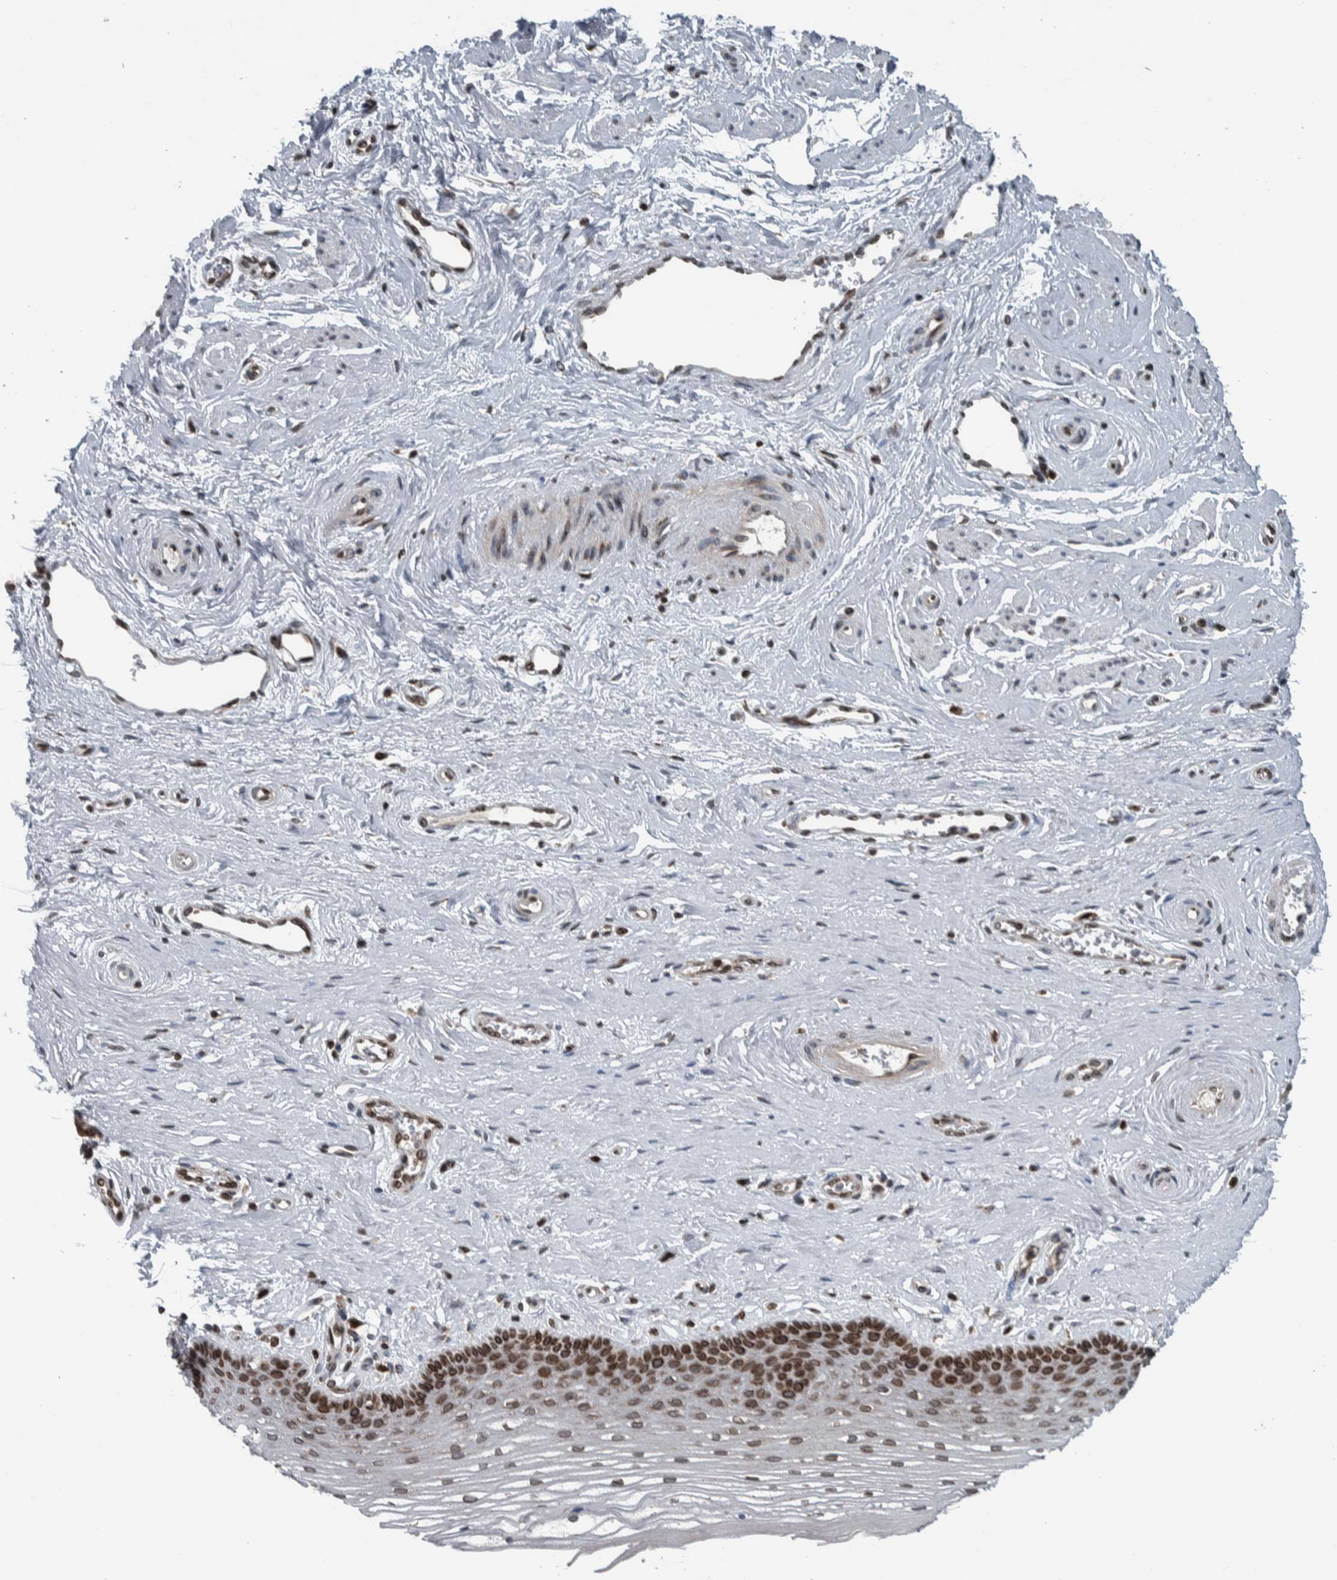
{"staining": {"intensity": "strong", "quantity": "<25%", "location": "cytoplasmic/membranous,nuclear"}, "tissue": "vagina", "cell_type": "Squamous epithelial cells", "image_type": "normal", "snomed": [{"axis": "morphology", "description": "Normal tissue, NOS"}, {"axis": "topography", "description": "Vagina"}], "caption": "A medium amount of strong cytoplasmic/membranous,nuclear staining is seen in approximately <25% of squamous epithelial cells in benign vagina.", "gene": "FAM135B", "patient": {"sex": "female", "age": 46}}